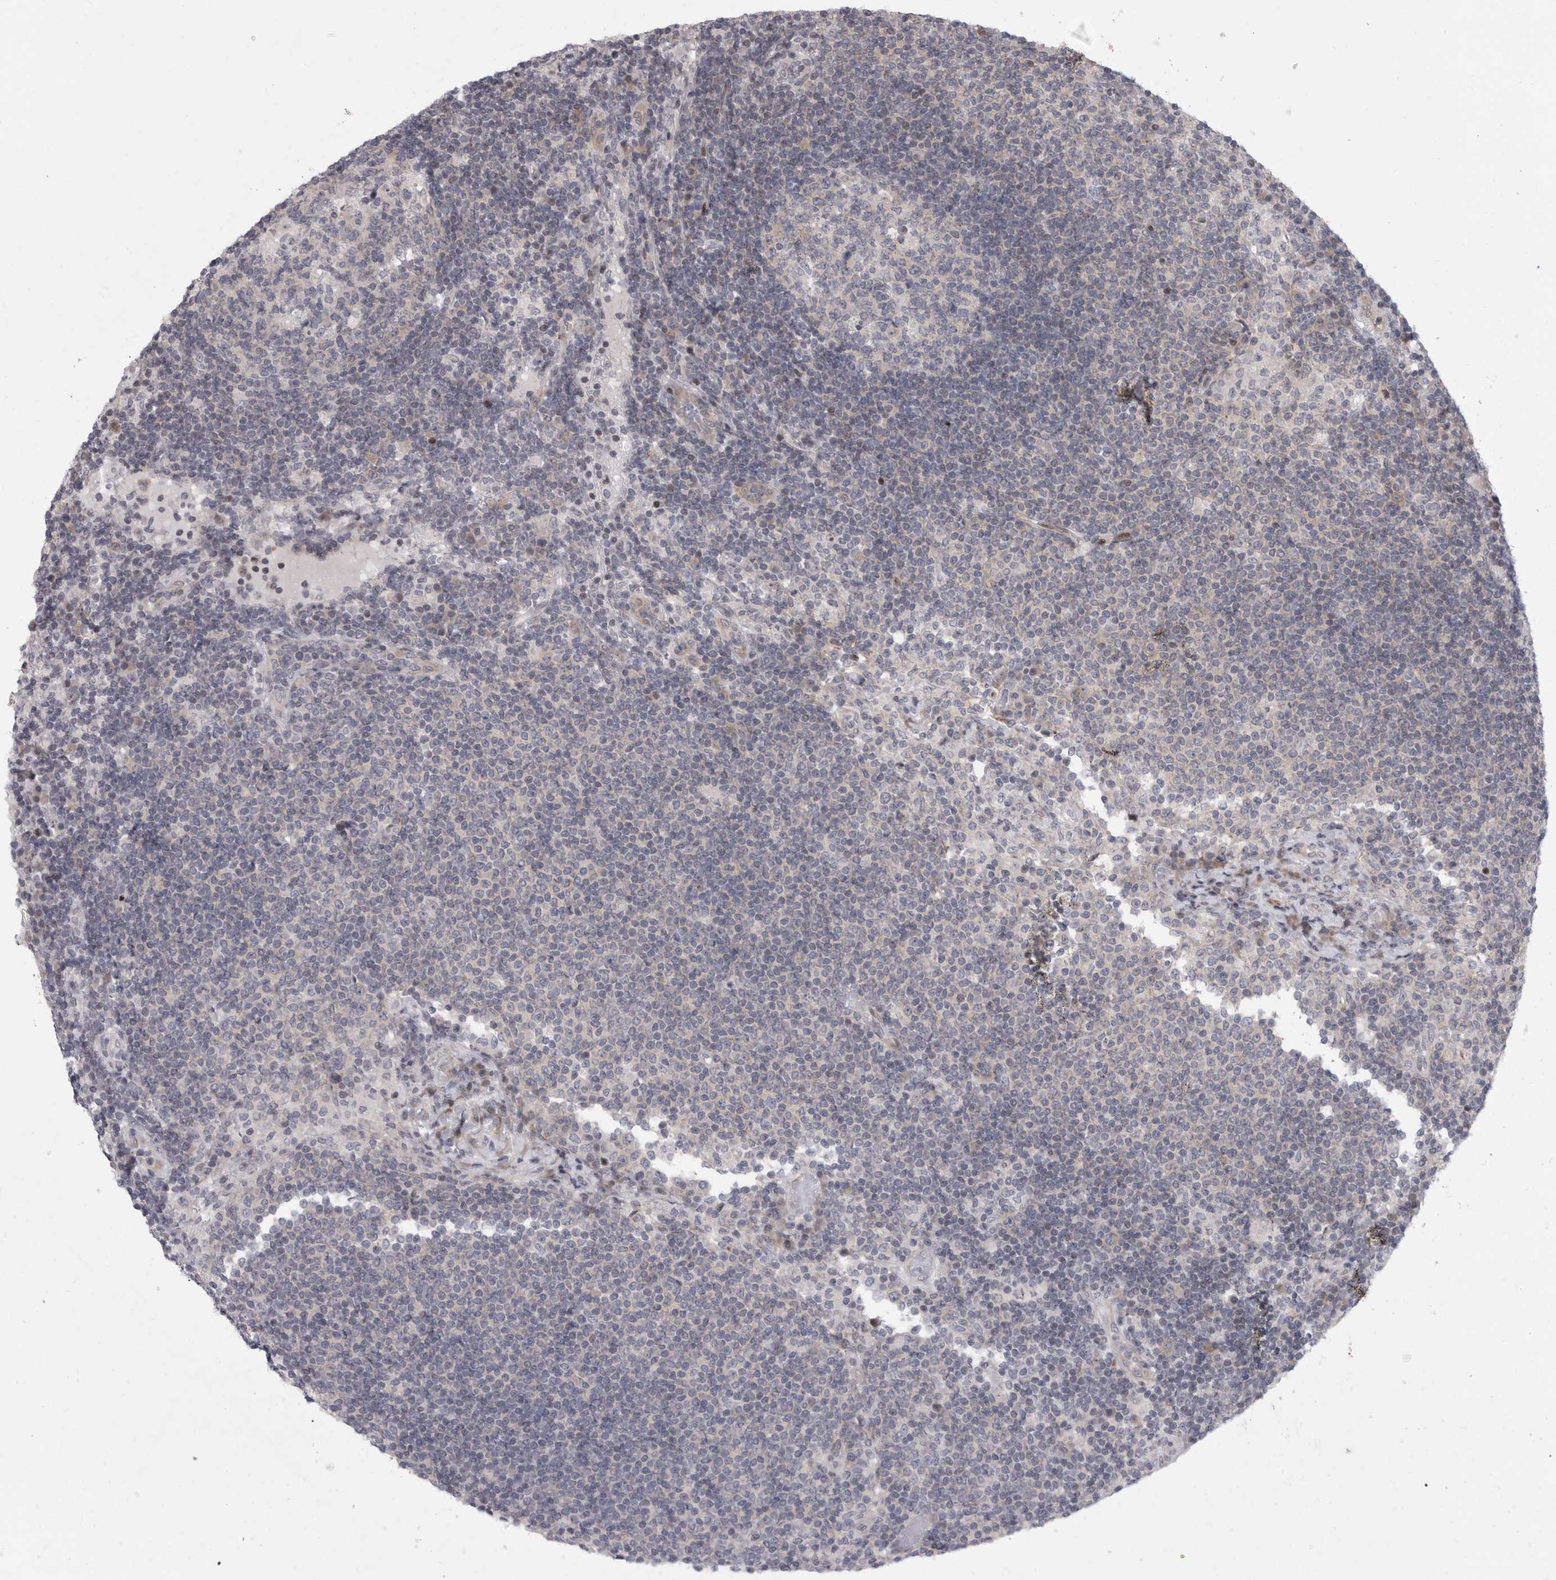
{"staining": {"intensity": "negative", "quantity": "none", "location": "none"}, "tissue": "lymph node", "cell_type": "Germinal center cells", "image_type": "normal", "snomed": [{"axis": "morphology", "description": "Normal tissue, NOS"}, {"axis": "topography", "description": "Lymph node"}], "caption": "An immunohistochemistry histopathology image of unremarkable lymph node is shown. There is no staining in germinal center cells of lymph node.", "gene": "UTP25", "patient": {"sex": "female", "age": 53}}